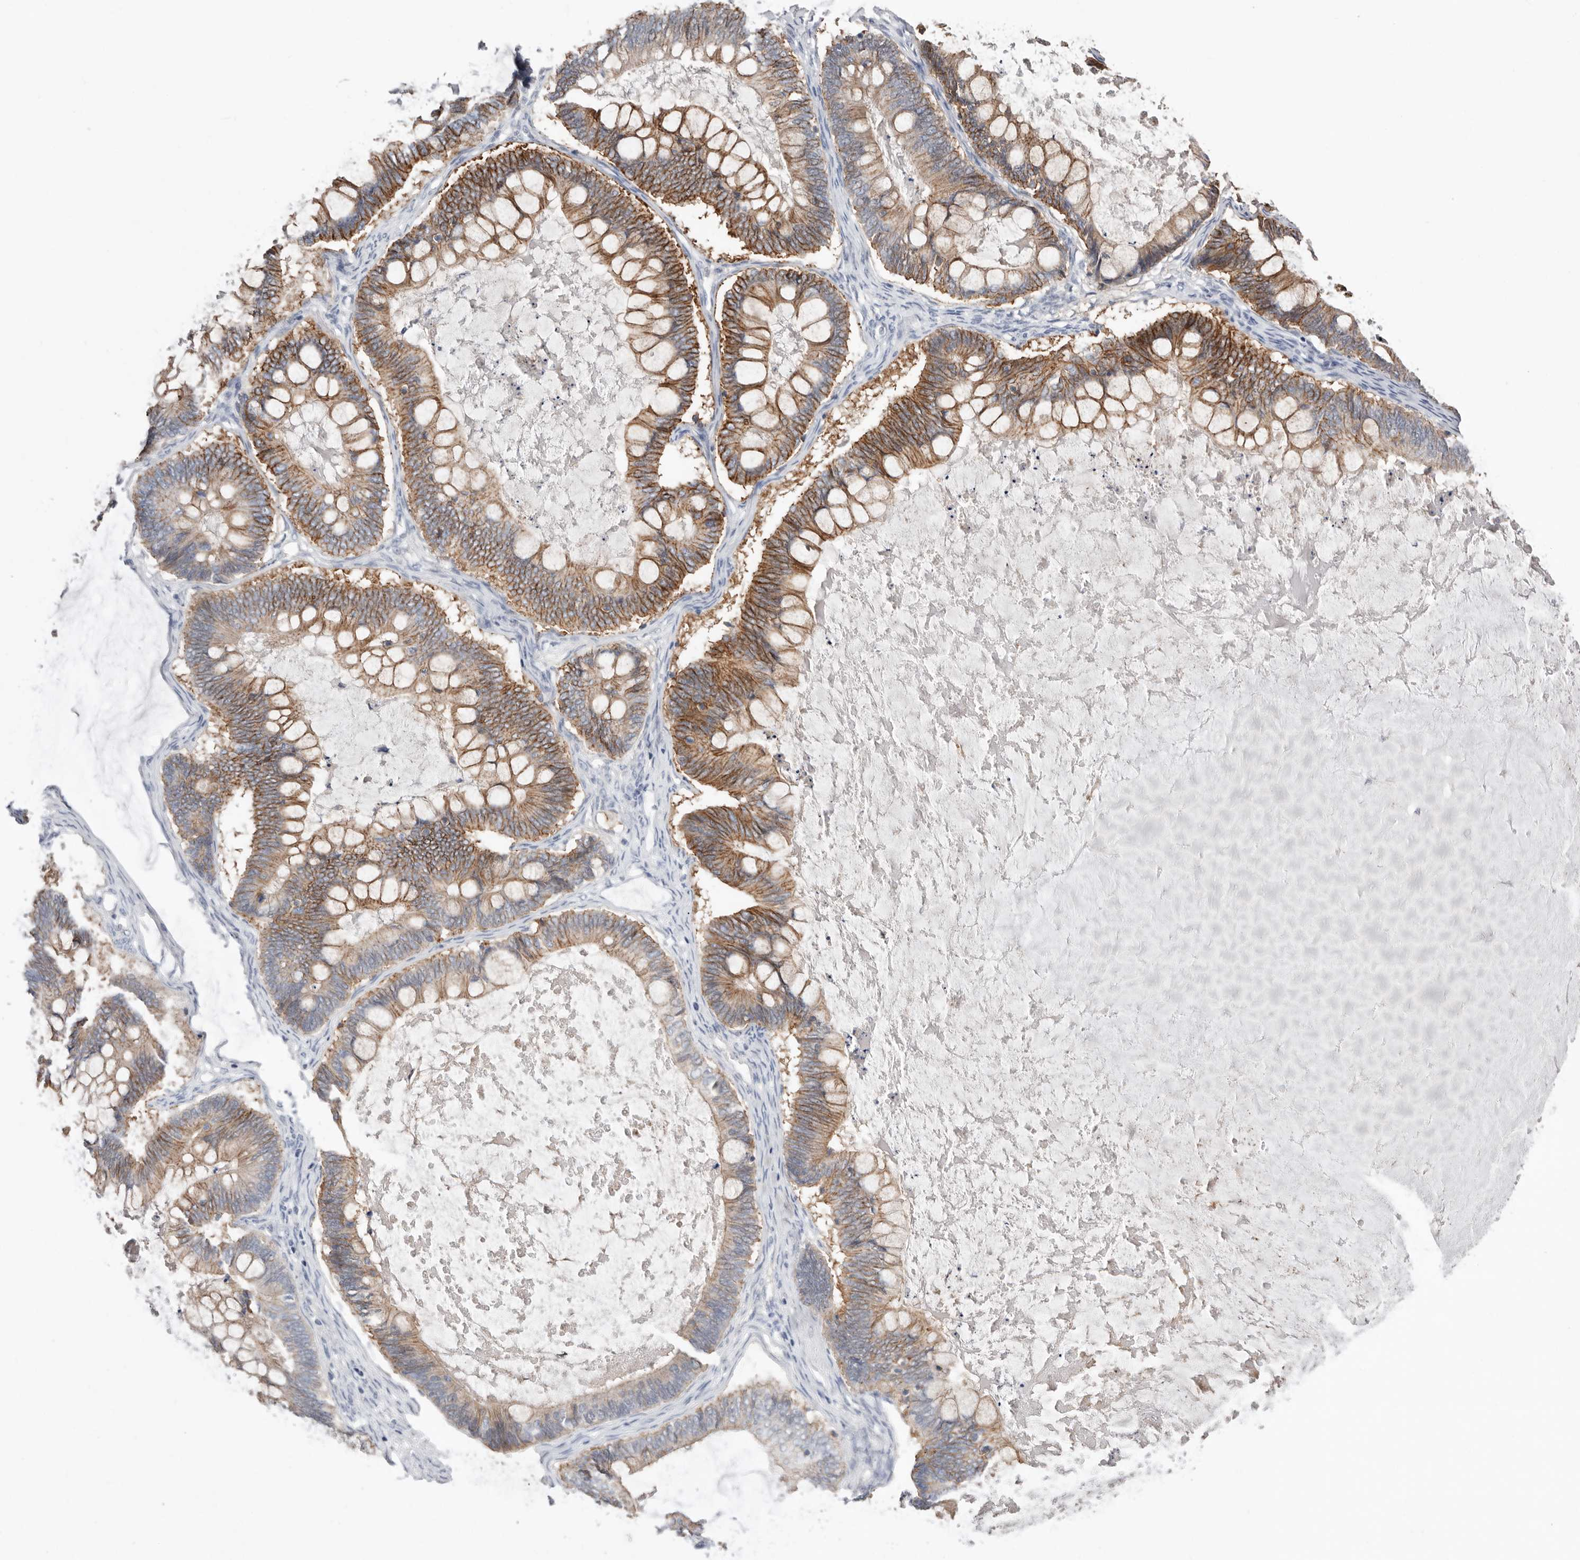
{"staining": {"intensity": "moderate", "quantity": ">75%", "location": "cytoplasmic/membranous"}, "tissue": "ovarian cancer", "cell_type": "Tumor cells", "image_type": "cancer", "snomed": [{"axis": "morphology", "description": "Cystadenocarcinoma, mucinous, NOS"}, {"axis": "topography", "description": "Ovary"}], "caption": "DAB immunohistochemical staining of mucinous cystadenocarcinoma (ovarian) reveals moderate cytoplasmic/membranous protein expression in approximately >75% of tumor cells.", "gene": "S100A14", "patient": {"sex": "female", "age": 61}}